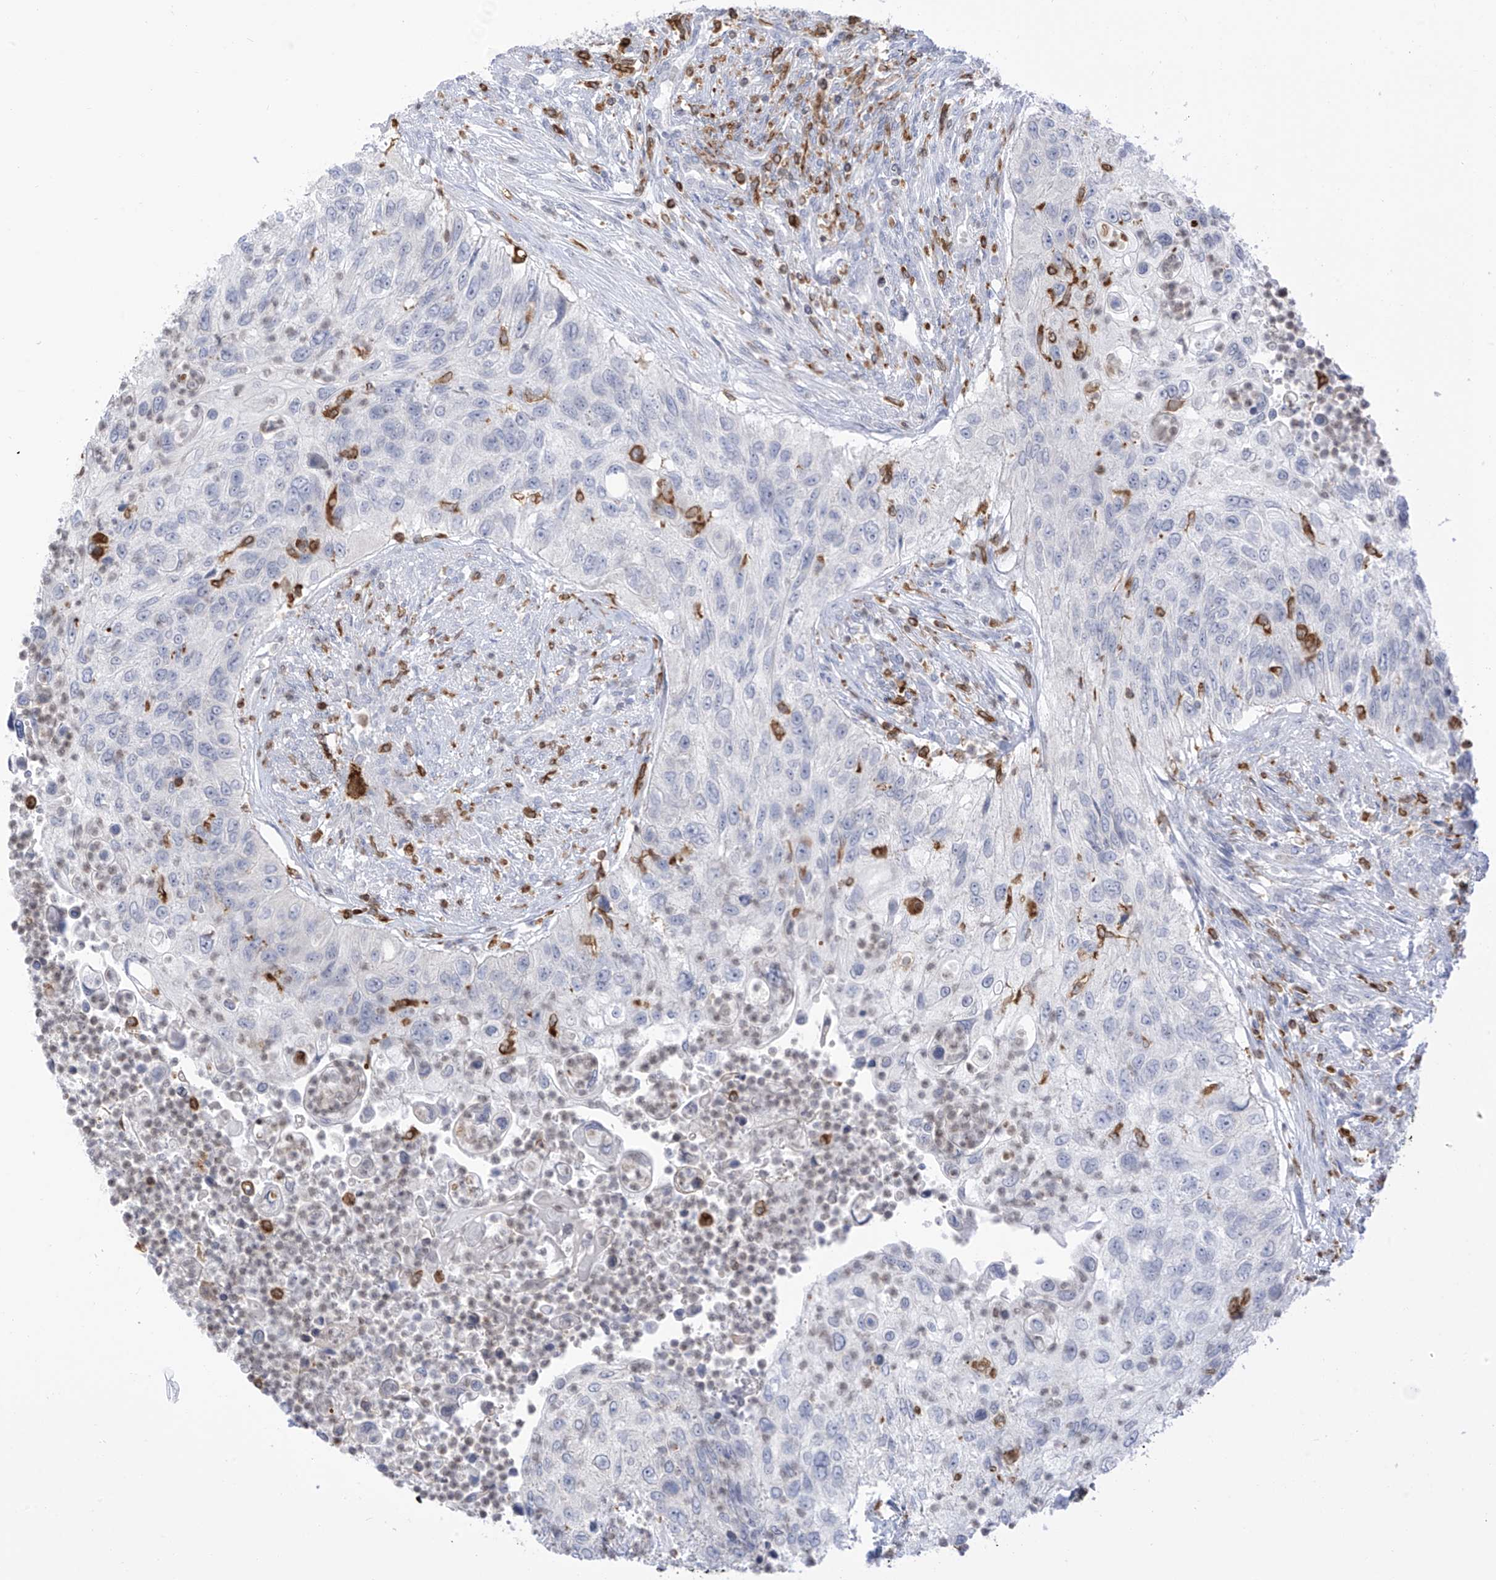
{"staining": {"intensity": "negative", "quantity": "none", "location": "none"}, "tissue": "urothelial cancer", "cell_type": "Tumor cells", "image_type": "cancer", "snomed": [{"axis": "morphology", "description": "Urothelial carcinoma, High grade"}, {"axis": "topography", "description": "Urinary bladder"}], "caption": "Urothelial carcinoma (high-grade) stained for a protein using immunohistochemistry exhibits no staining tumor cells.", "gene": "TBXAS1", "patient": {"sex": "female", "age": 60}}